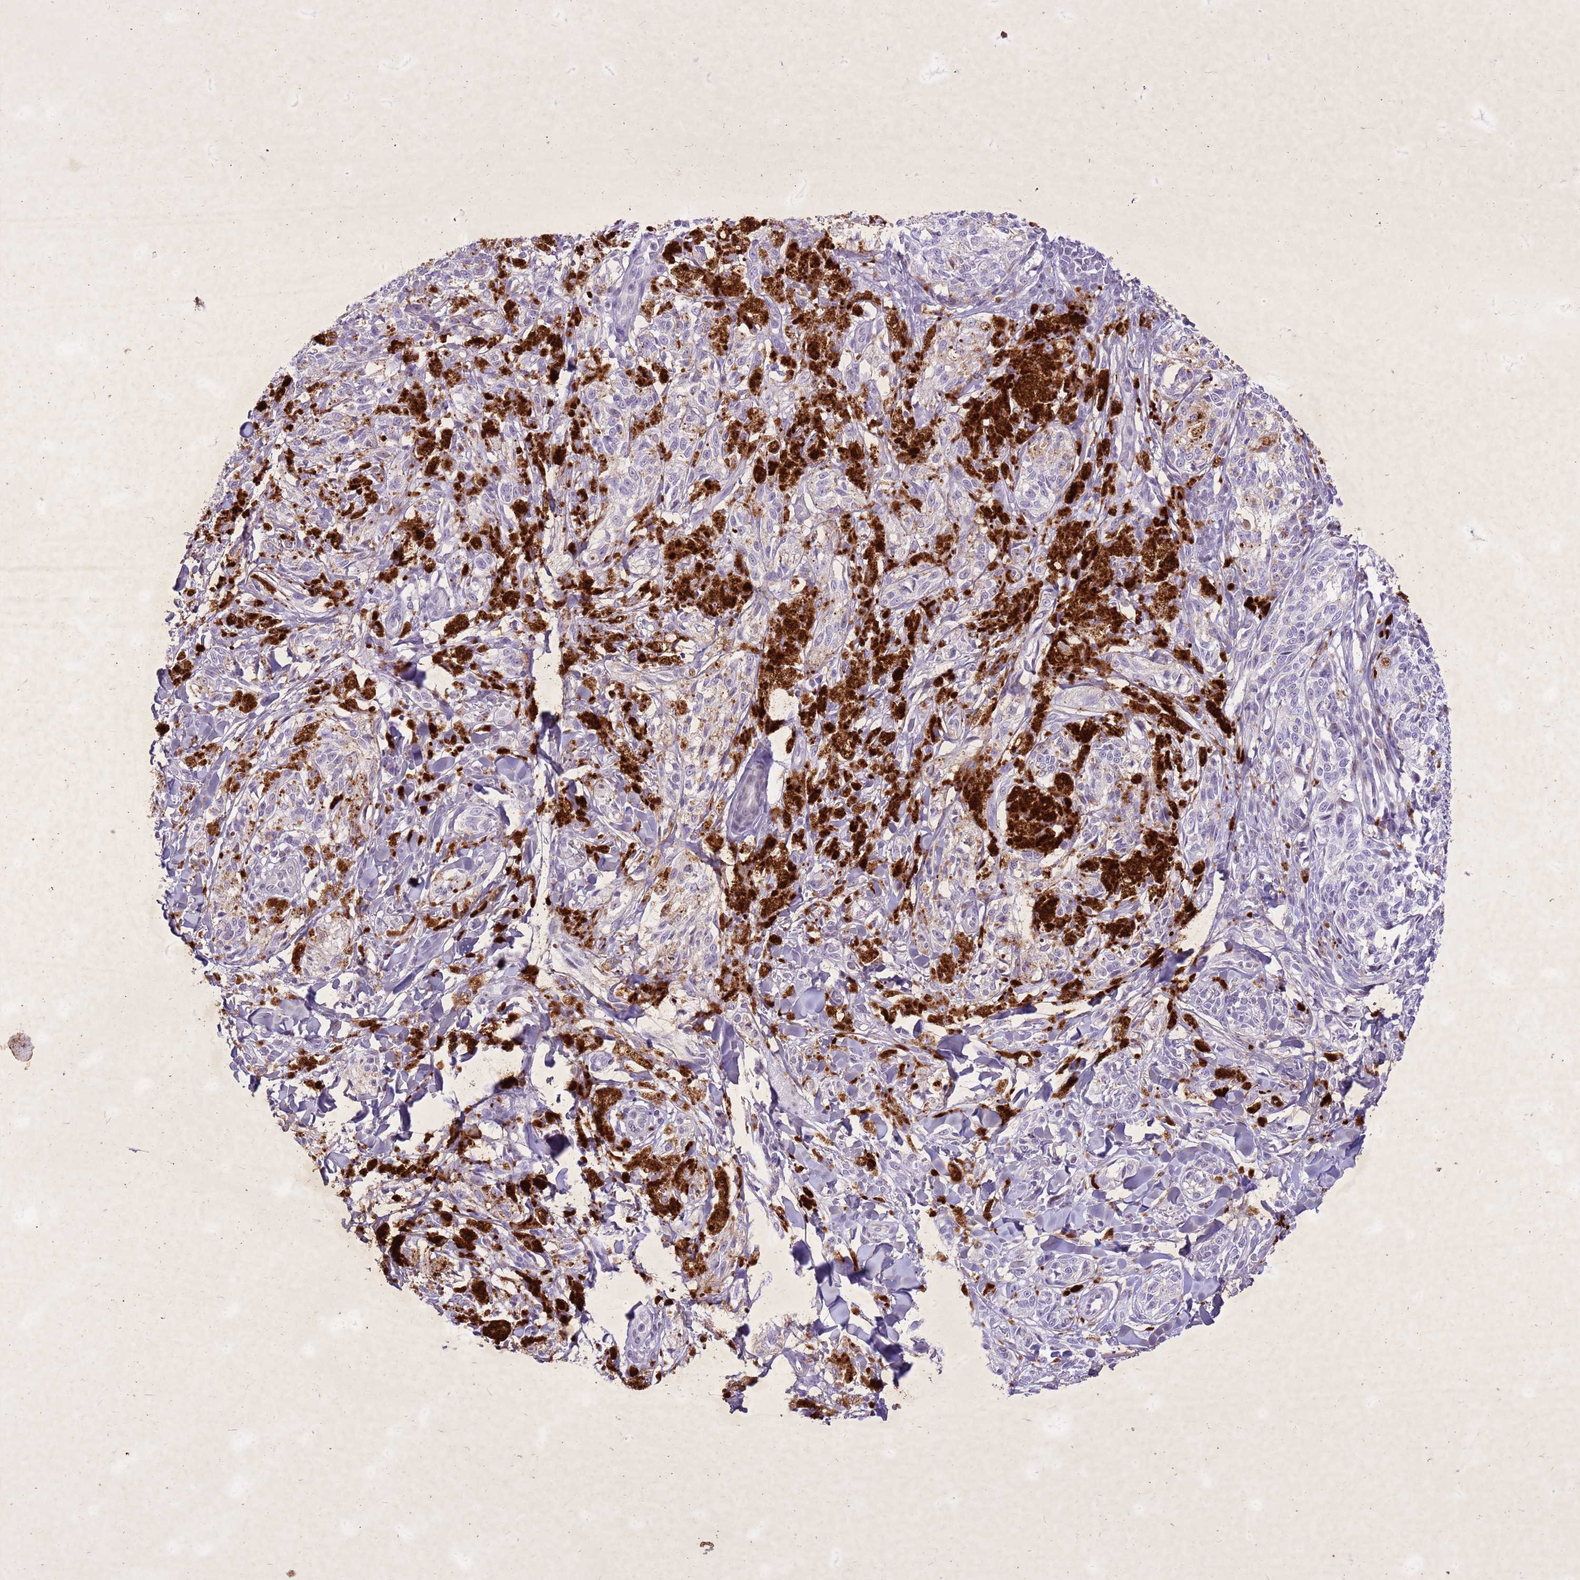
{"staining": {"intensity": "negative", "quantity": "none", "location": "none"}, "tissue": "melanoma", "cell_type": "Tumor cells", "image_type": "cancer", "snomed": [{"axis": "morphology", "description": "Malignant melanoma, NOS"}, {"axis": "topography", "description": "Skin of upper extremity"}], "caption": "DAB immunohistochemical staining of melanoma exhibits no significant positivity in tumor cells.", "gene": "COPS9", "patient": {"sex": "male", "age": 40}}